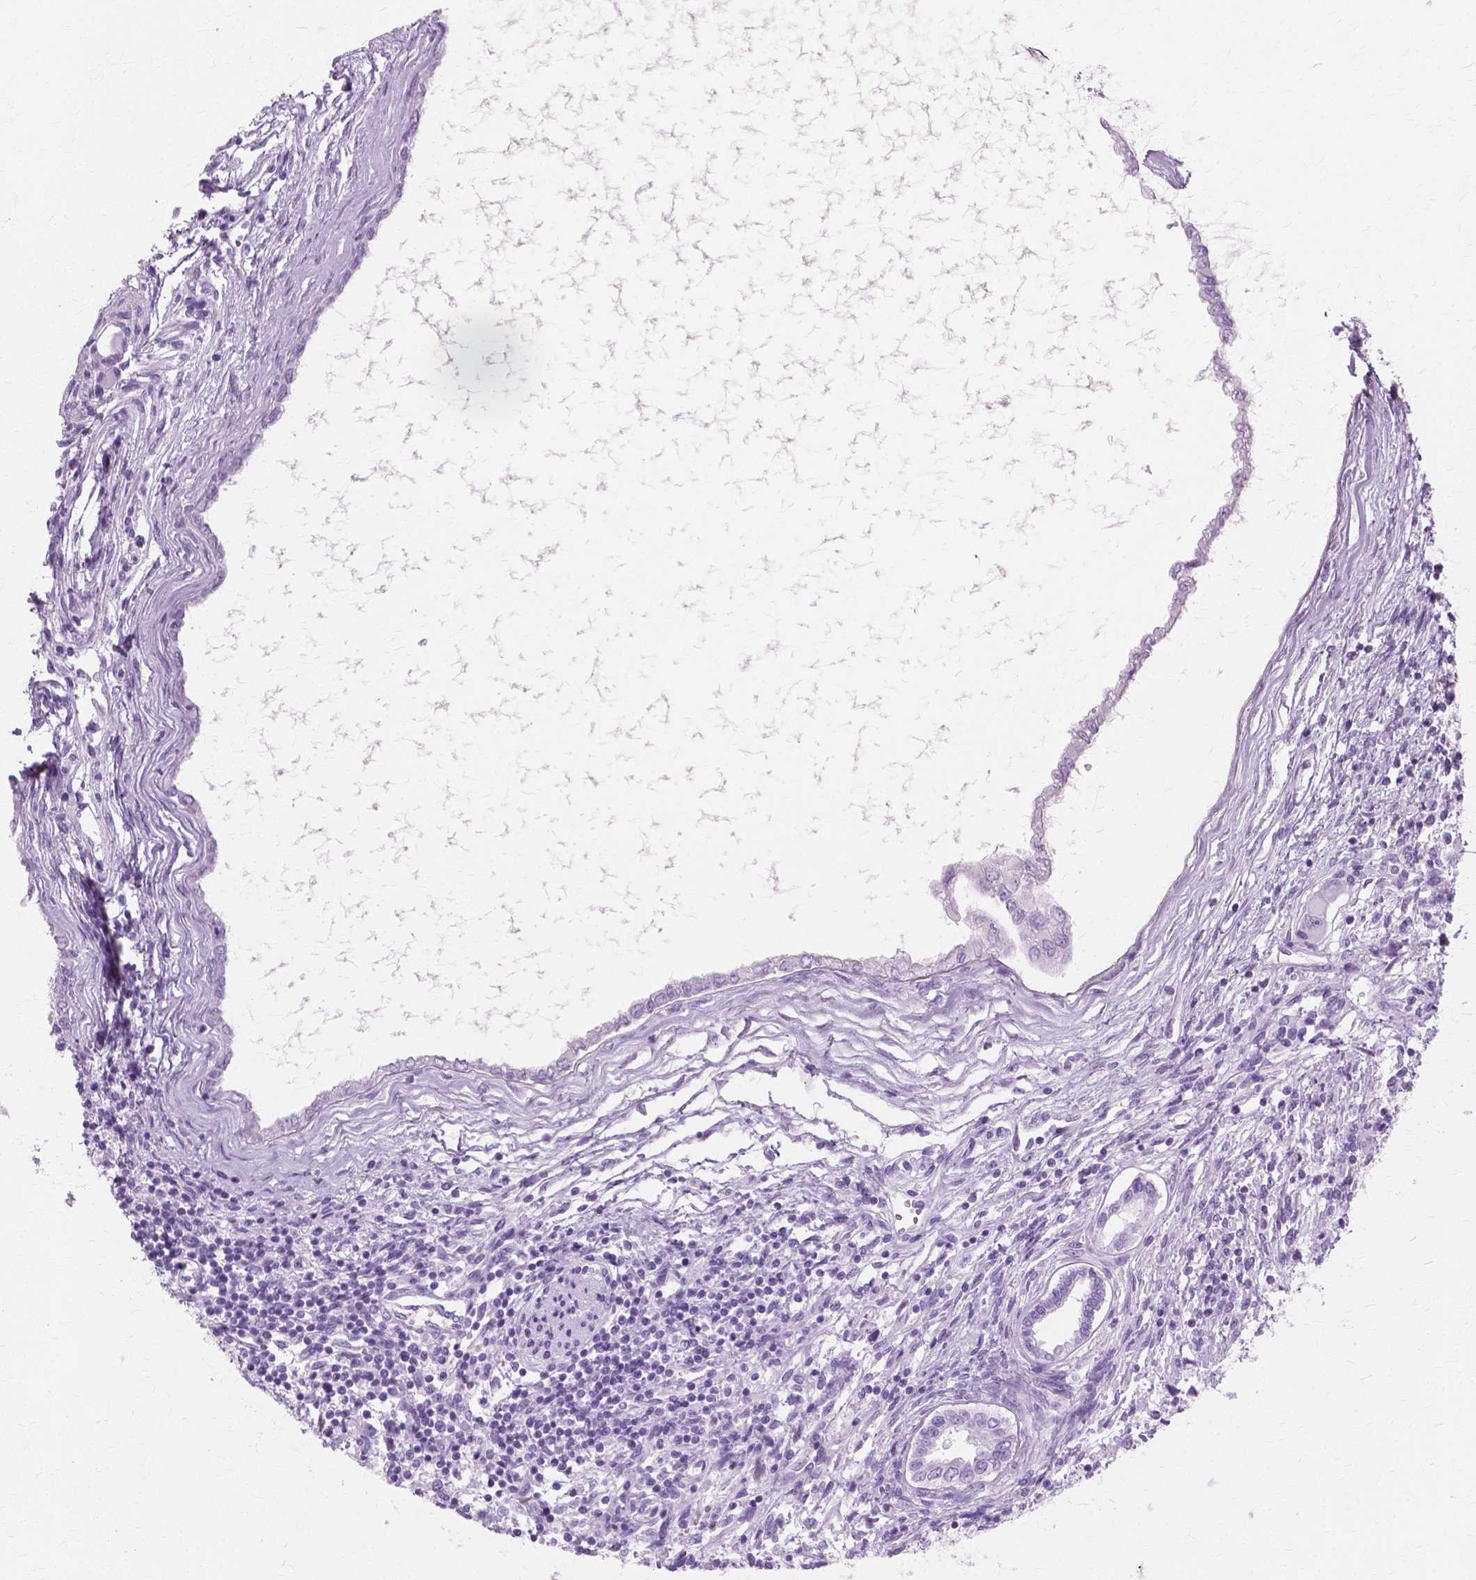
{"staining": {"intensity": "negative", "quantity": "none", "location": "none"}, "tissue": "testis cancer", "cell_type": "Tumor cells", "image_type": "cancer", "snomed": [{"axis": "morphology", "description": "Carcinoma, Embryonal, NOS"}, {"axis": "topography", "description": "Testis"}], "caption": "This is an immunohistochemistry (IHC) image of testis embryonal carcinoma. There is no expression in tumor cells.", "gene": "SFTPD", "patient": {"sex": "male", "age": 37}}